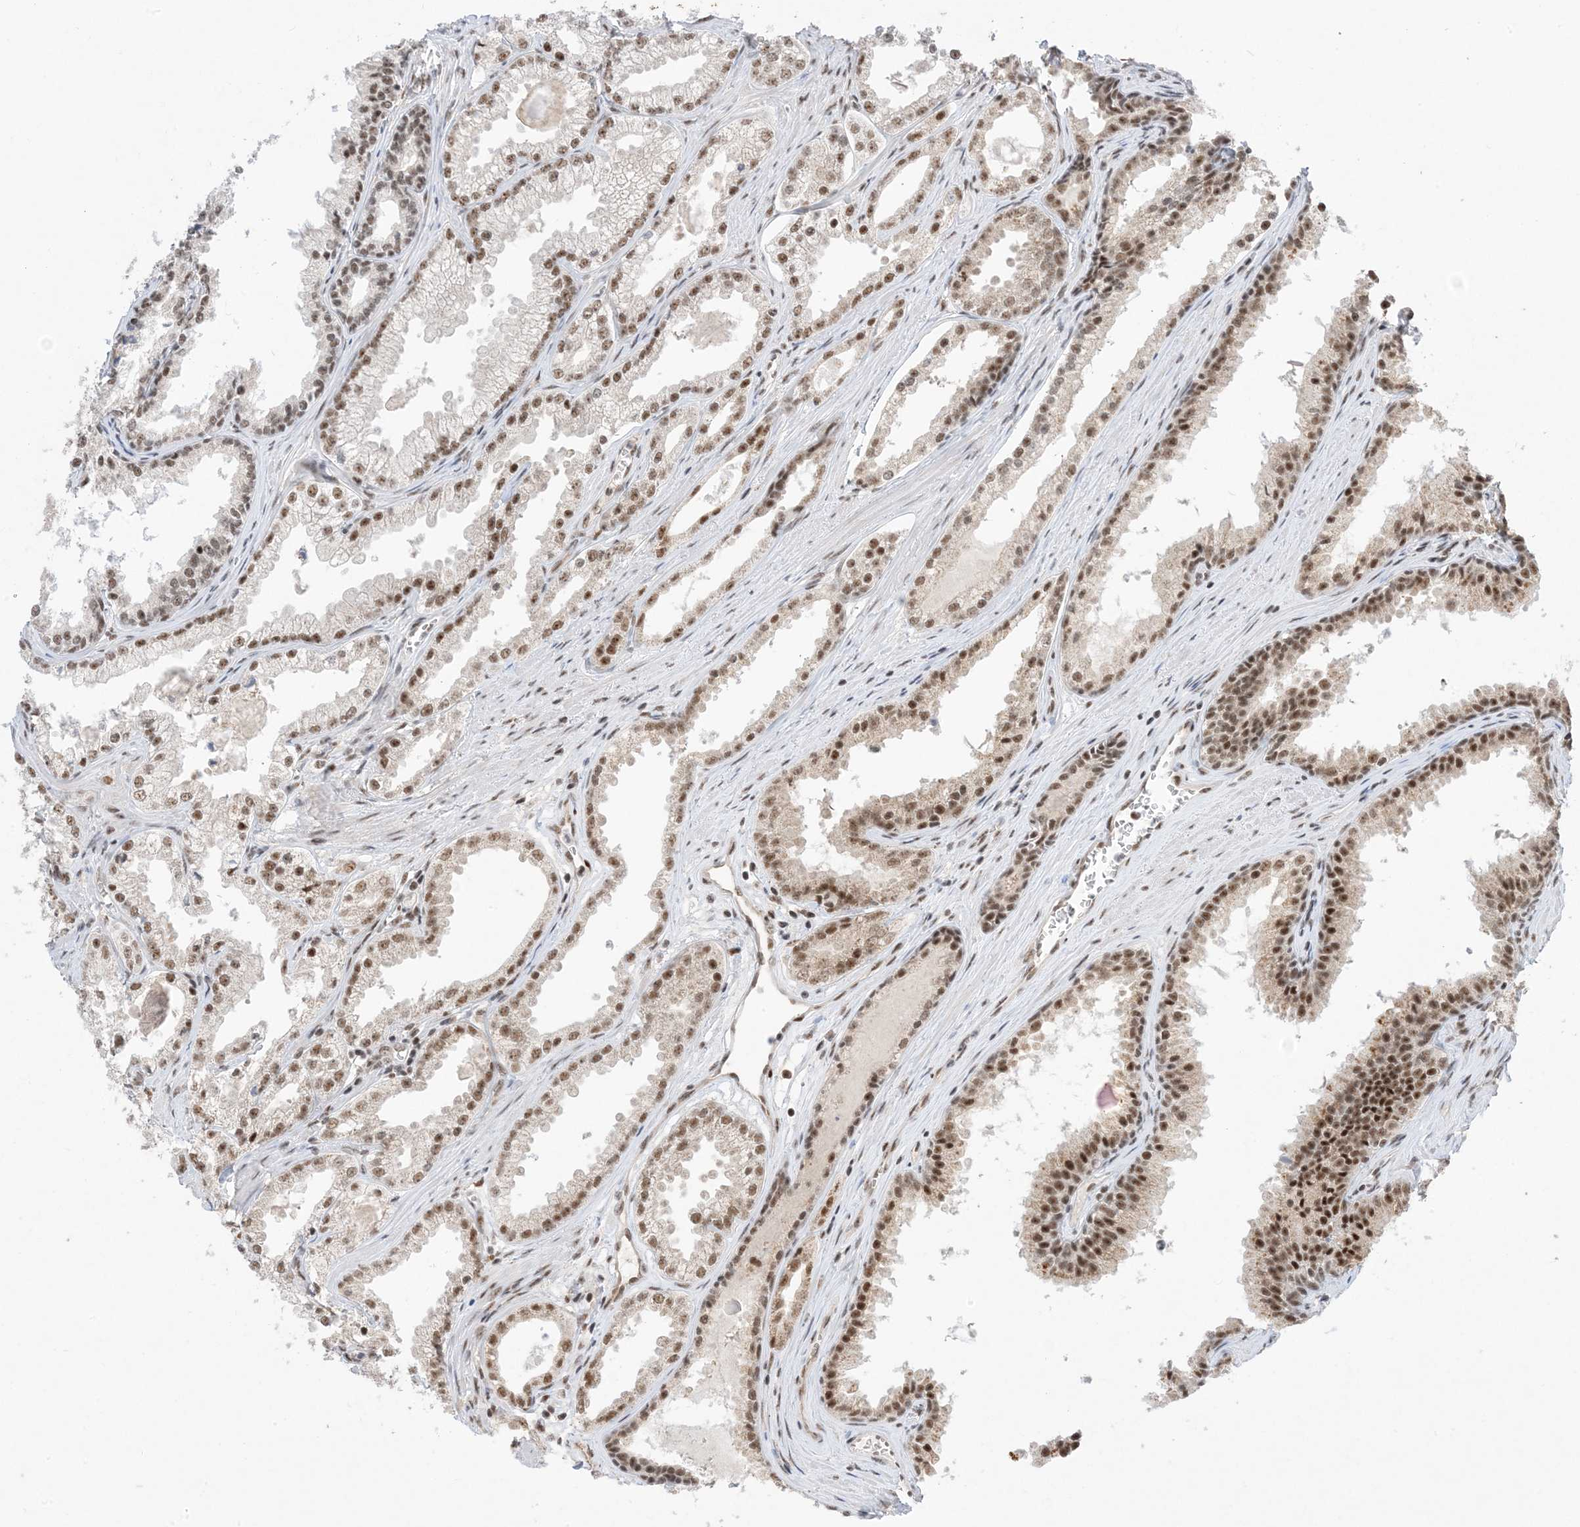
{"staining": {"intensity": "moderate", "quantity": ">75%", "location": "nuclear"}, "tissue": "prostate cancer", "cell_type": "Tumor cells", "image_type": "cancer", "snomed": [{"axis": "morphology", "description": "Adenocarcinoma, High grade"}, {"axis": "topography", "description": "Prostate"}], "caption": "An IHC photomicrograph of neoplastic tissue is shown. Protein staining in brown labels moderate nuclear positivity in prostate cancer within tumor cells.", "gene": "SF3A3", "patient": {"sex": "male", "age": 68}}